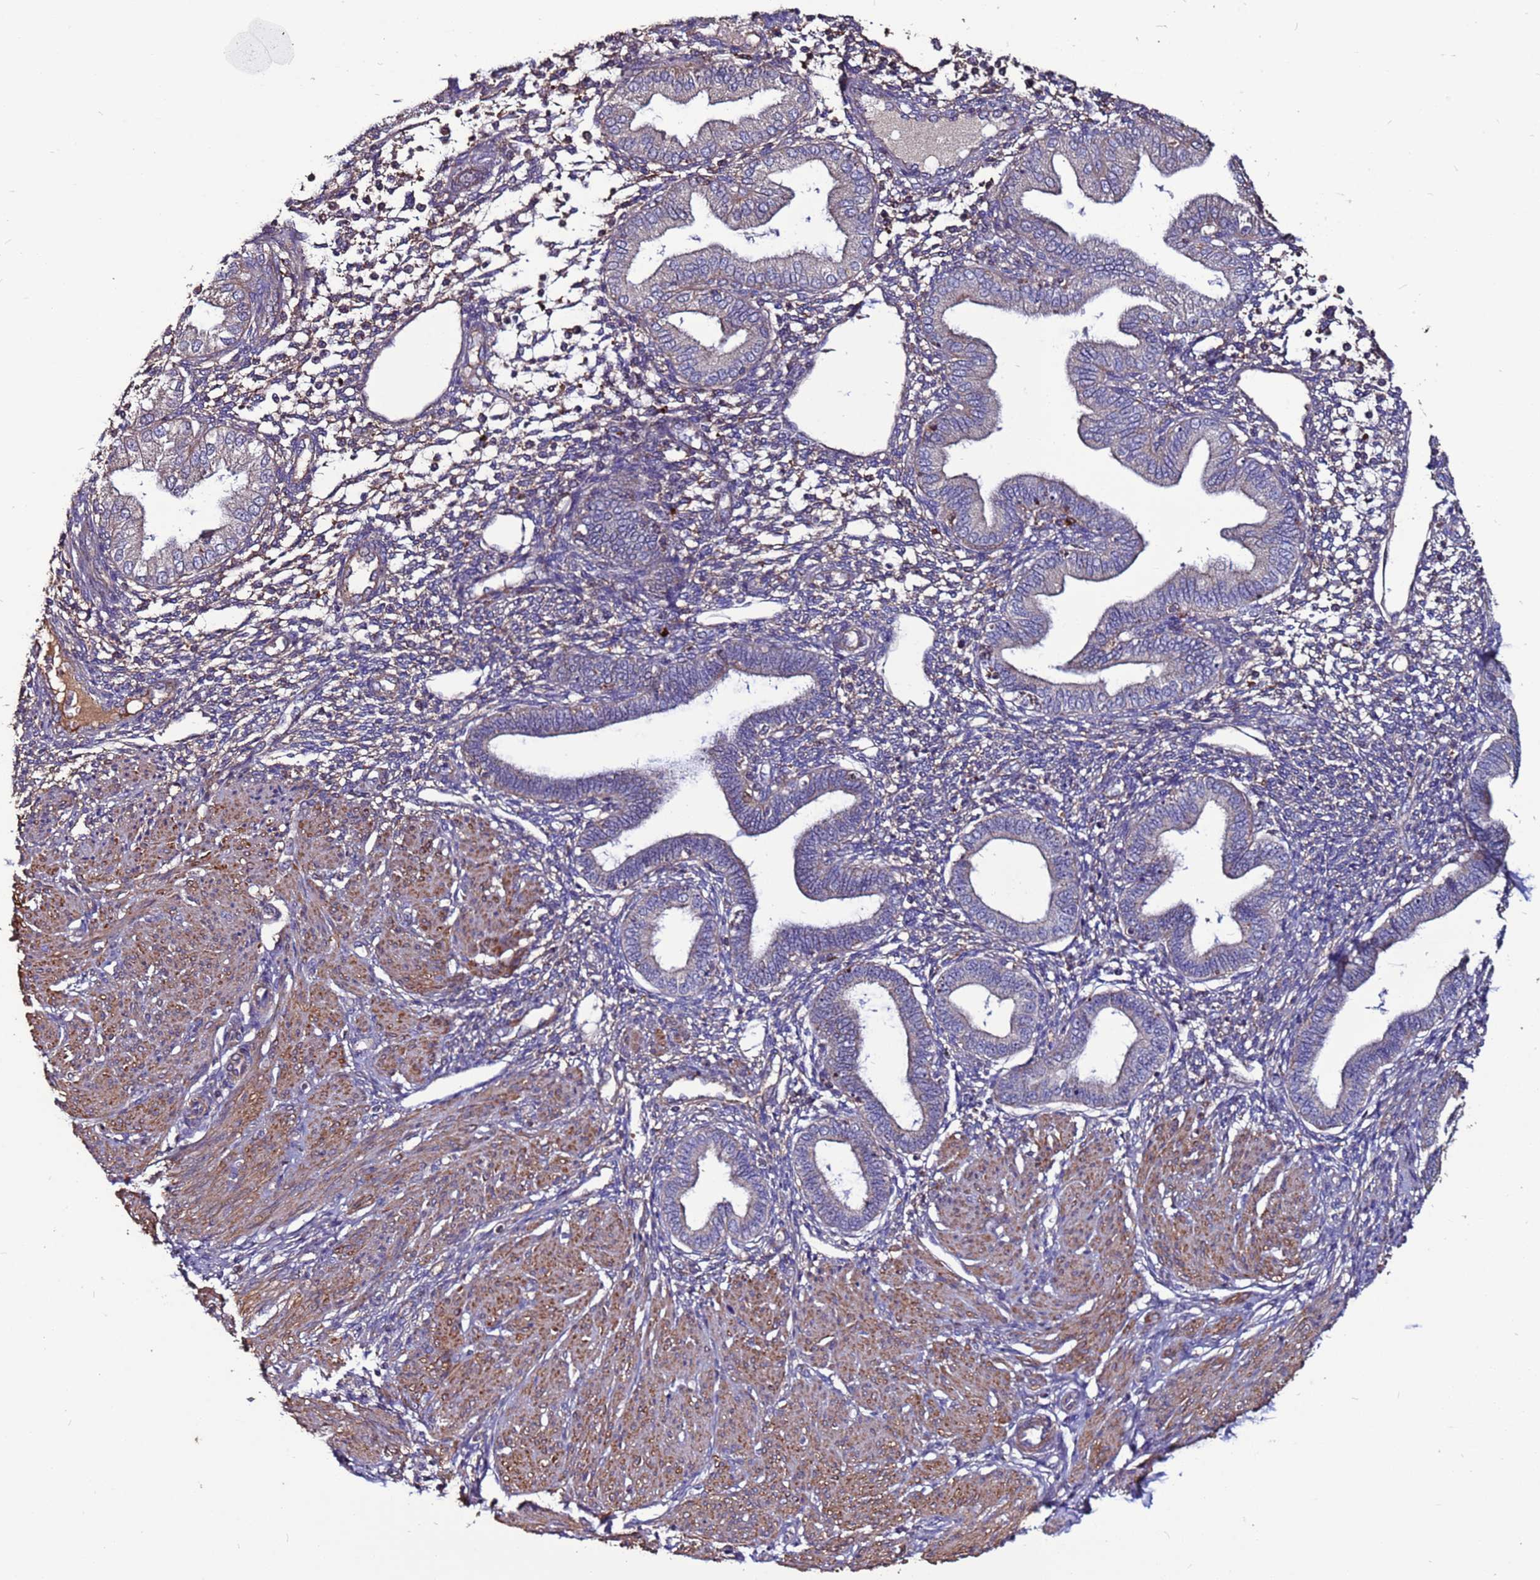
{"staining": {"intensity": "negative", "quantity": "none", "location": "none"}, "tissue": "endometrium", "cell_type": "Cells in endometrial stroma", "image_type": "normal", "snomed": [{"axis": "morphology", "description": "Normal tissue, NOS"}, {"axis": "topography", "description": "Endometrium"}], "caption": "Cells in endometrial stroma show no significant expression in unremarkable endometrium.", "gene": "CEP55", "patient": {"sex": "female", "age": 53}}